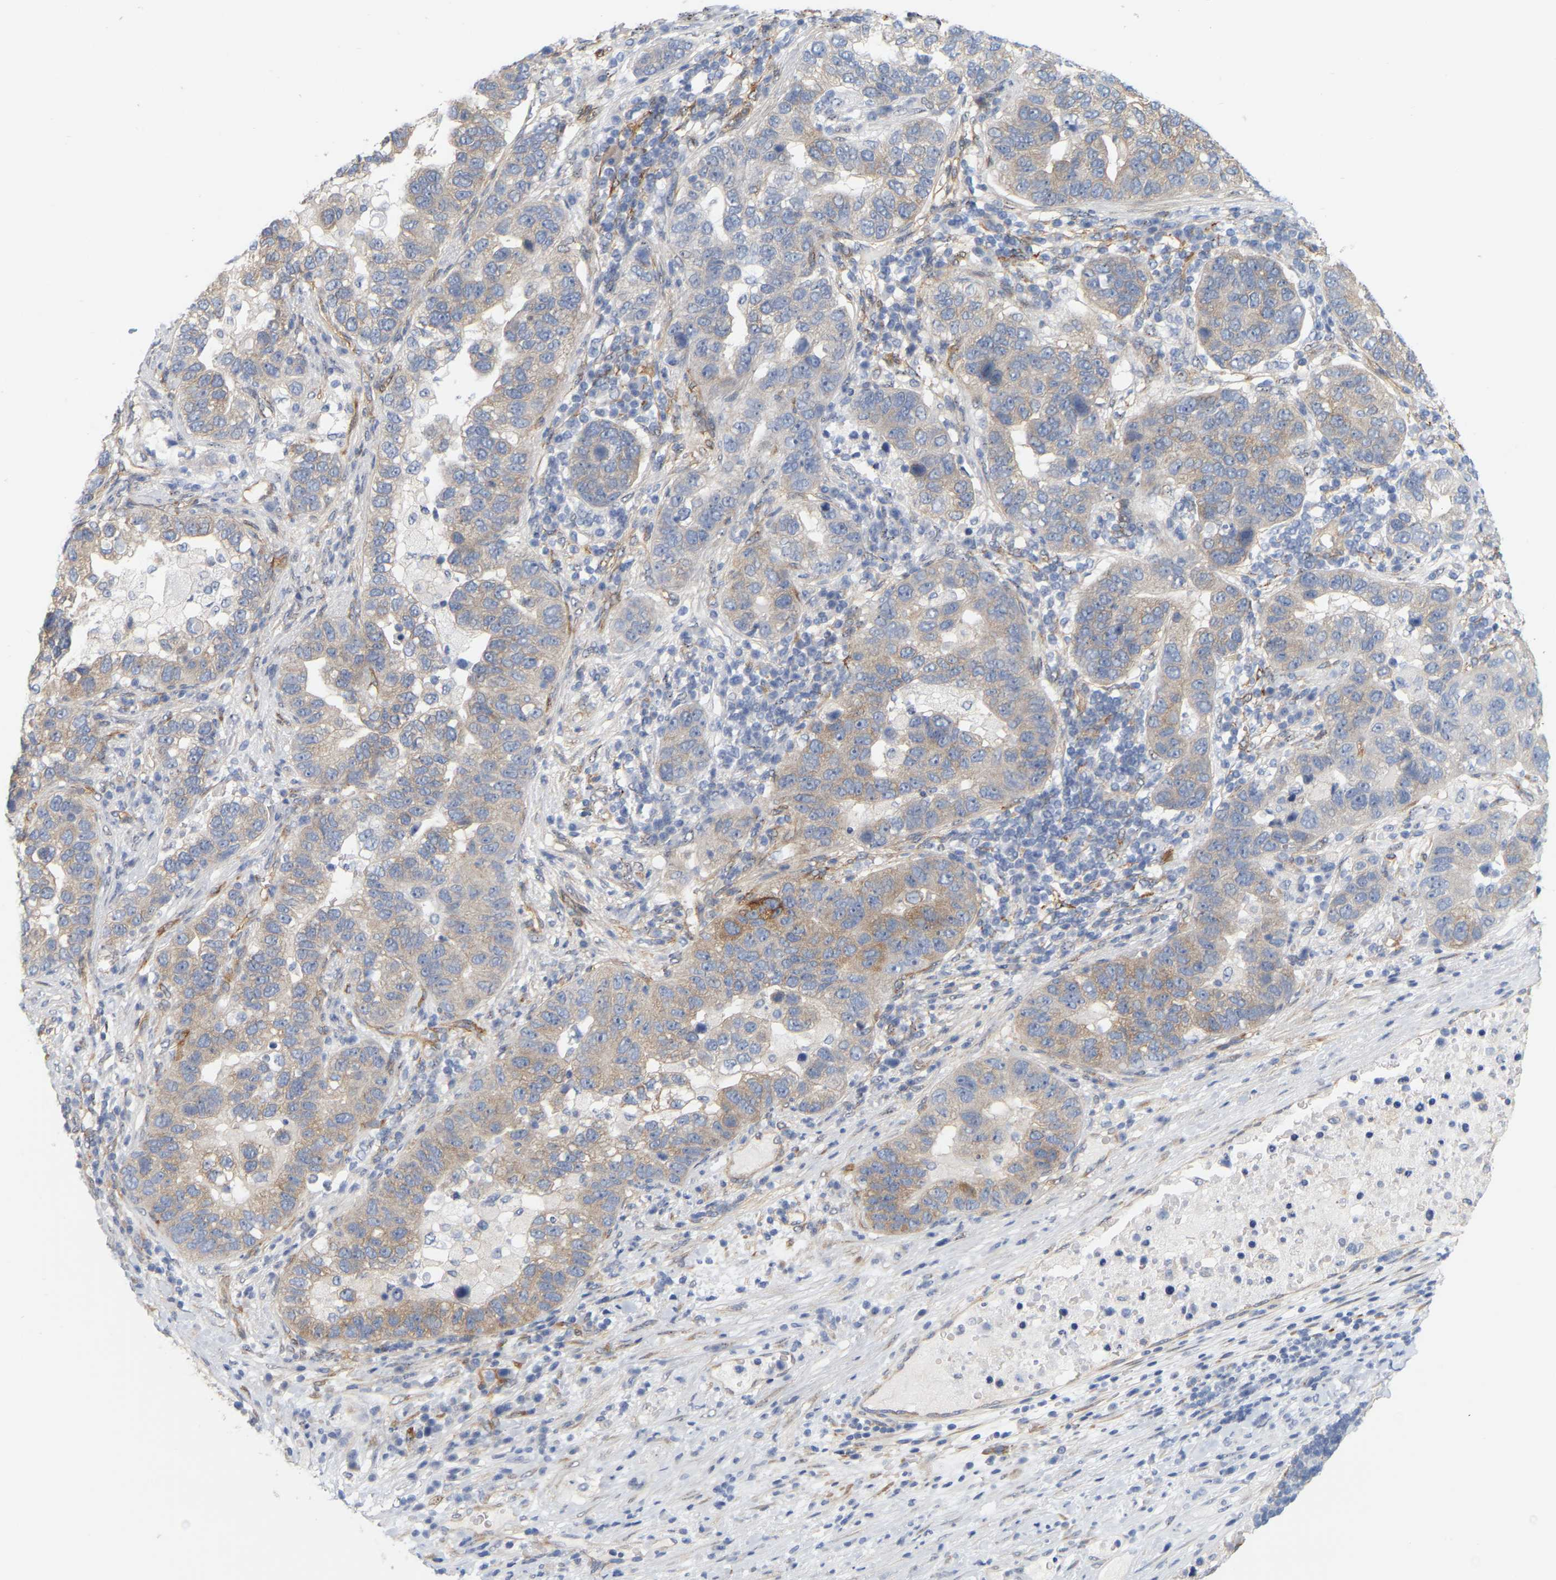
{"staining": {"intensity": "weak", "quantity": "<25%", "location": "cytoplasmic/membranous"}, "tissue": "pancreatic cancer", "cell_type": "Tumor cells", "image_type": "cancer", "snomed": [{"axis": "morphology", "description": "Adenocarcinoma, NOS"}, {"axis": "topography", "description": "Pancreas"}], "caption": "Pancreatic cancer (adenocarcinoma) stained for a protein using immunohistochemistry shows no expression tumor cells.", "gene": "RAPH1", "patient": {"sex": "female", "age": 61}}